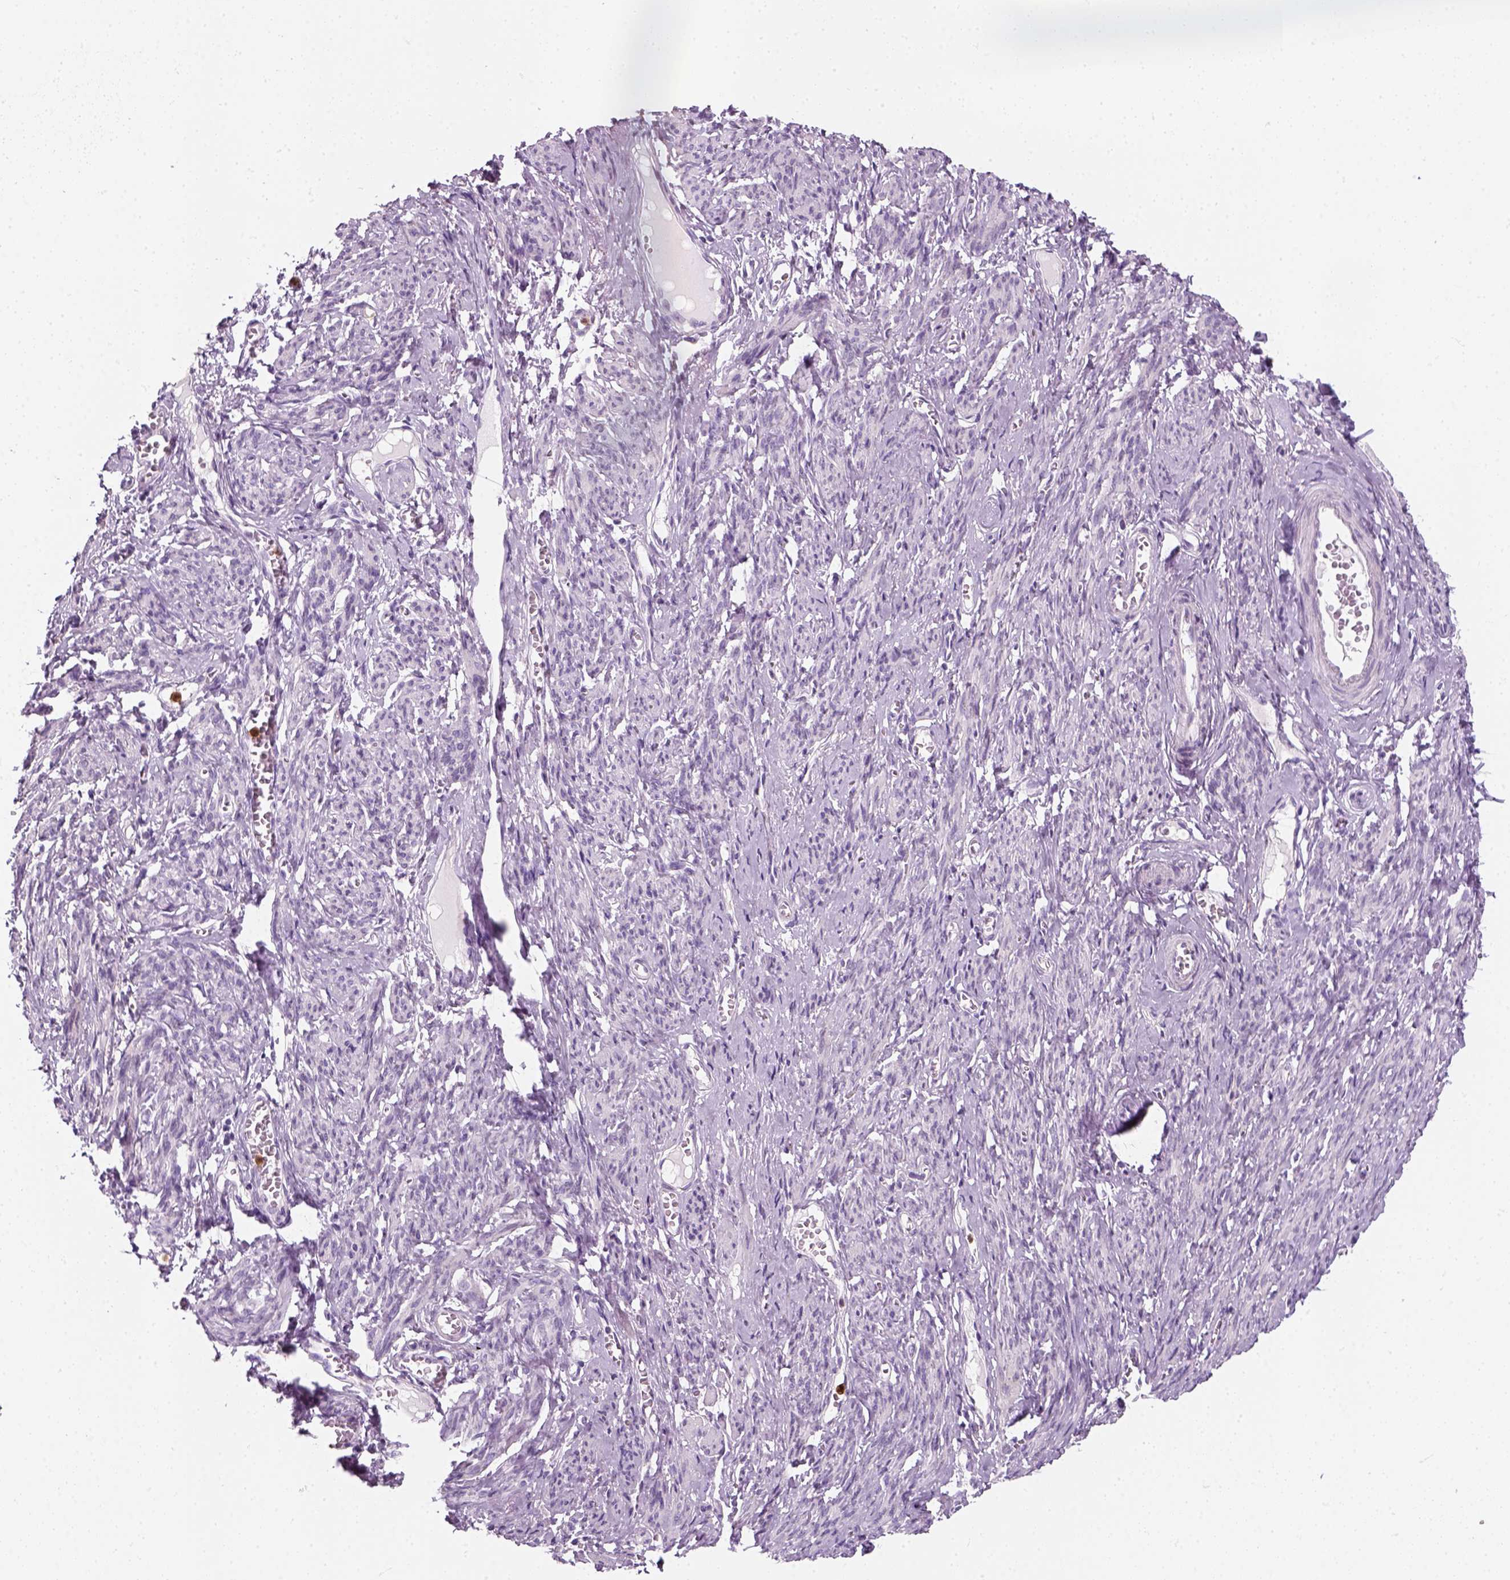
{"staining": {"intensity": "negative", "quantity": "none", "location": "none"}, "tissue": "smooth muscle", "cell_type": "Smooth muscle cells", "image_type": "normal", "snomed": [{"axis": "morphology", "description": "Normal tissue, NOS"}, {"axis": "topography", "description": "Smooth muscle"}], "caption": "Normal smooth muscle was stained to show a protein in brown. There is no significant positivity in smooth muscle cells.", "gene": "IL4", "patient": {"sex": "female", "age": 65}}